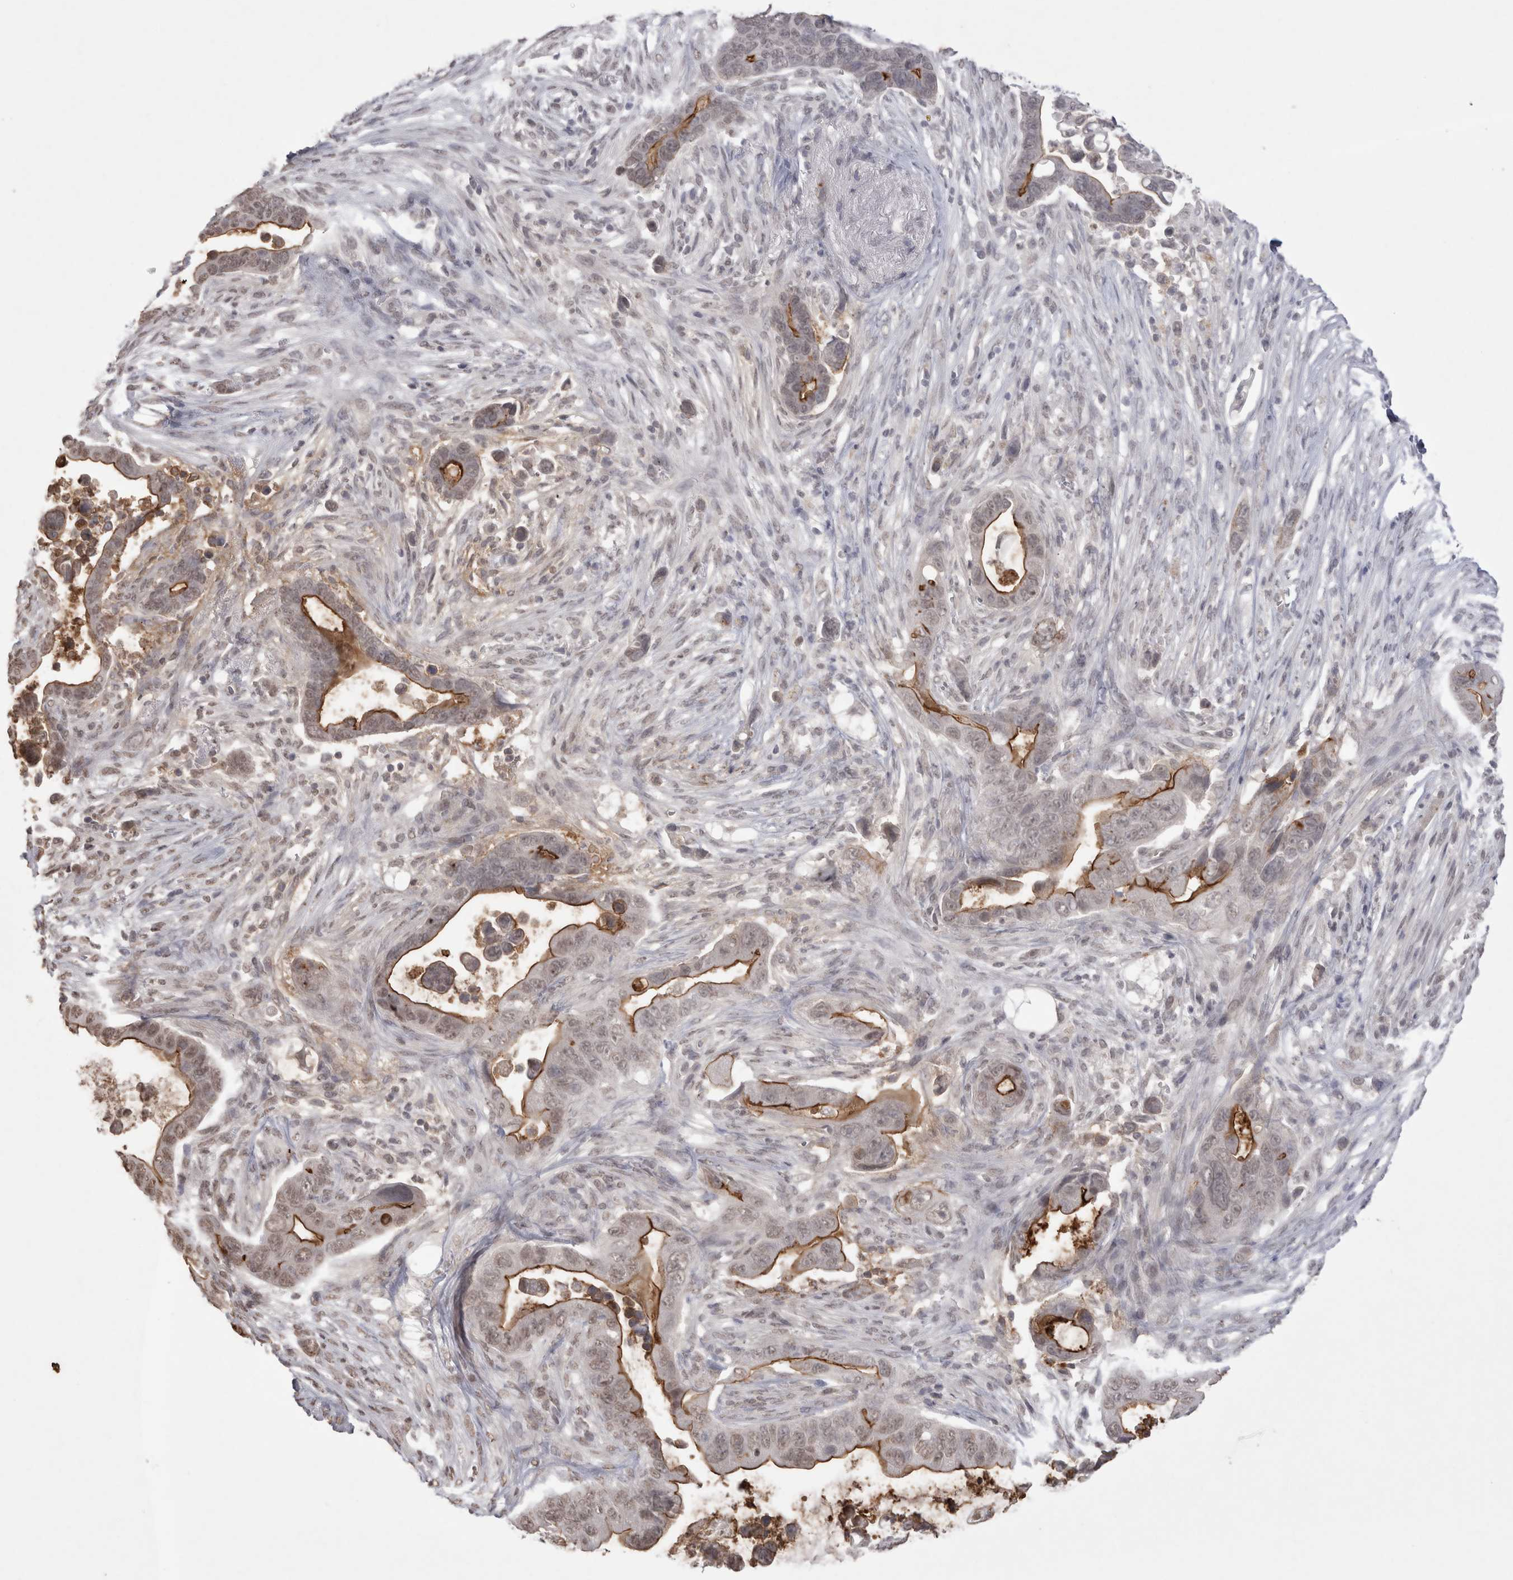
{"staining": {"intensity": "moderate", "quantity": "25%-75%", "location": "cytoplasmic/membranous"}, "tissue": "pancreatic cancer", "cell_type": "Tumor cells", "image_type": "cancer", "snomed": [{"axis": "morphology", "description": "Adenocarcinoma, NOS"}, {"axis": "topography", "description": "Pancreas"}], "caption": "This is an image of IHC staining of pancreatic adenocarcinoma, which shows moderate staining in the cytoplasmic/membranous of tumor cells.", "gene": "DDX4", "patient": {"sex": "female", "age": 72}}